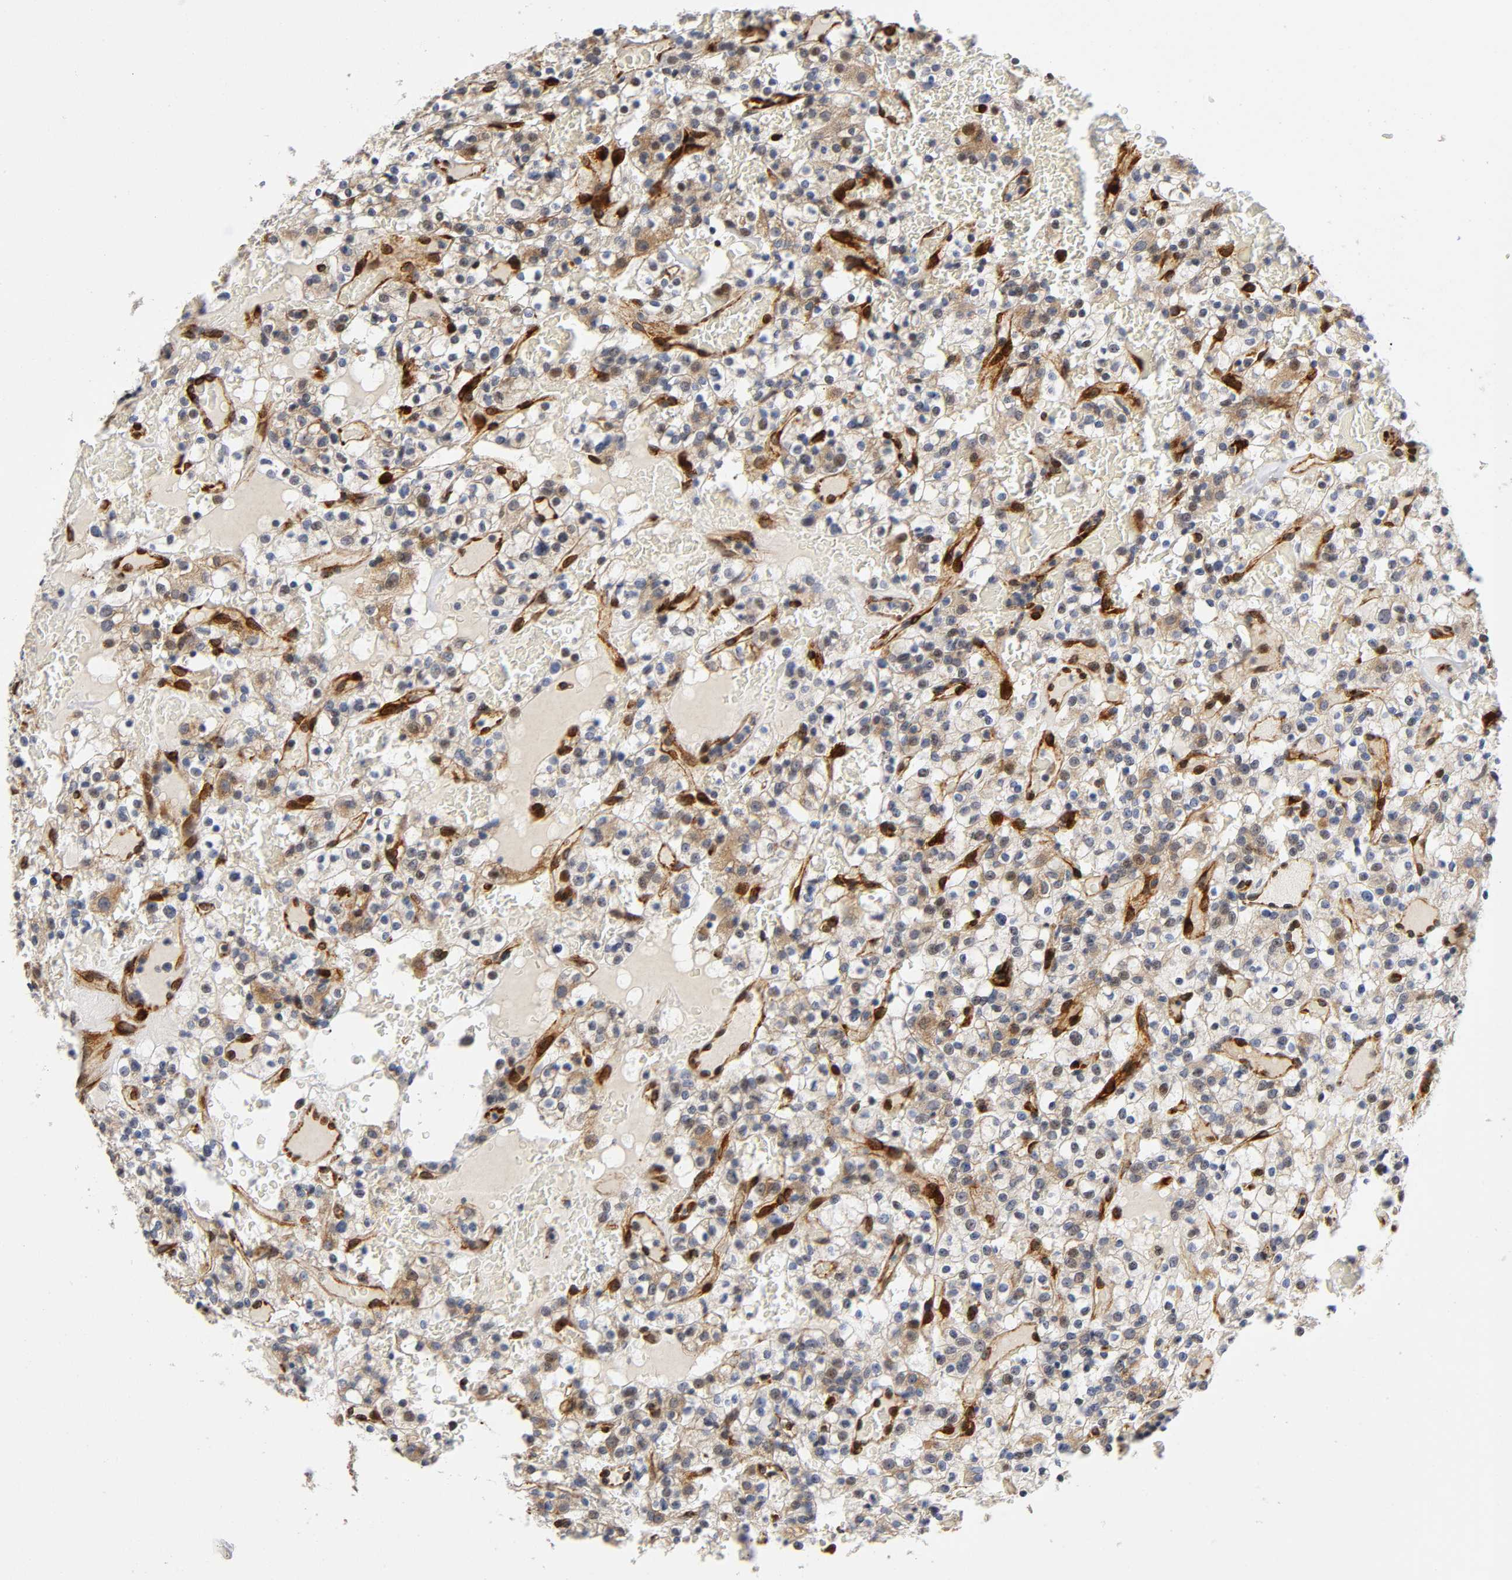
{"staining": {"intensity": "moderate", "quantity": "25%-75%", "location": "cytoplasmic/membranous"}, "tissue": "renal cancer", "cell_type": "Tumor cells", "image_type": "cancer", "snomed": [{"axis": "morphology", "description": "Normal tissue, NOS"}, {"axis": "morphology", "description": "Adenocarcinoma, NOS"}, {"axis": "topography", "description": "Kidney"}], "caption": "DAB immunohistochemical staining of renal cancer displays moderate cytoplasmic/membranous protein expression in approximately 25%-75% of tumor cells. The protein is shown in brown color, while the nuclei are stained blue.", "gene": "SOS2", "patient": {"sex": "female", "age": 72}}